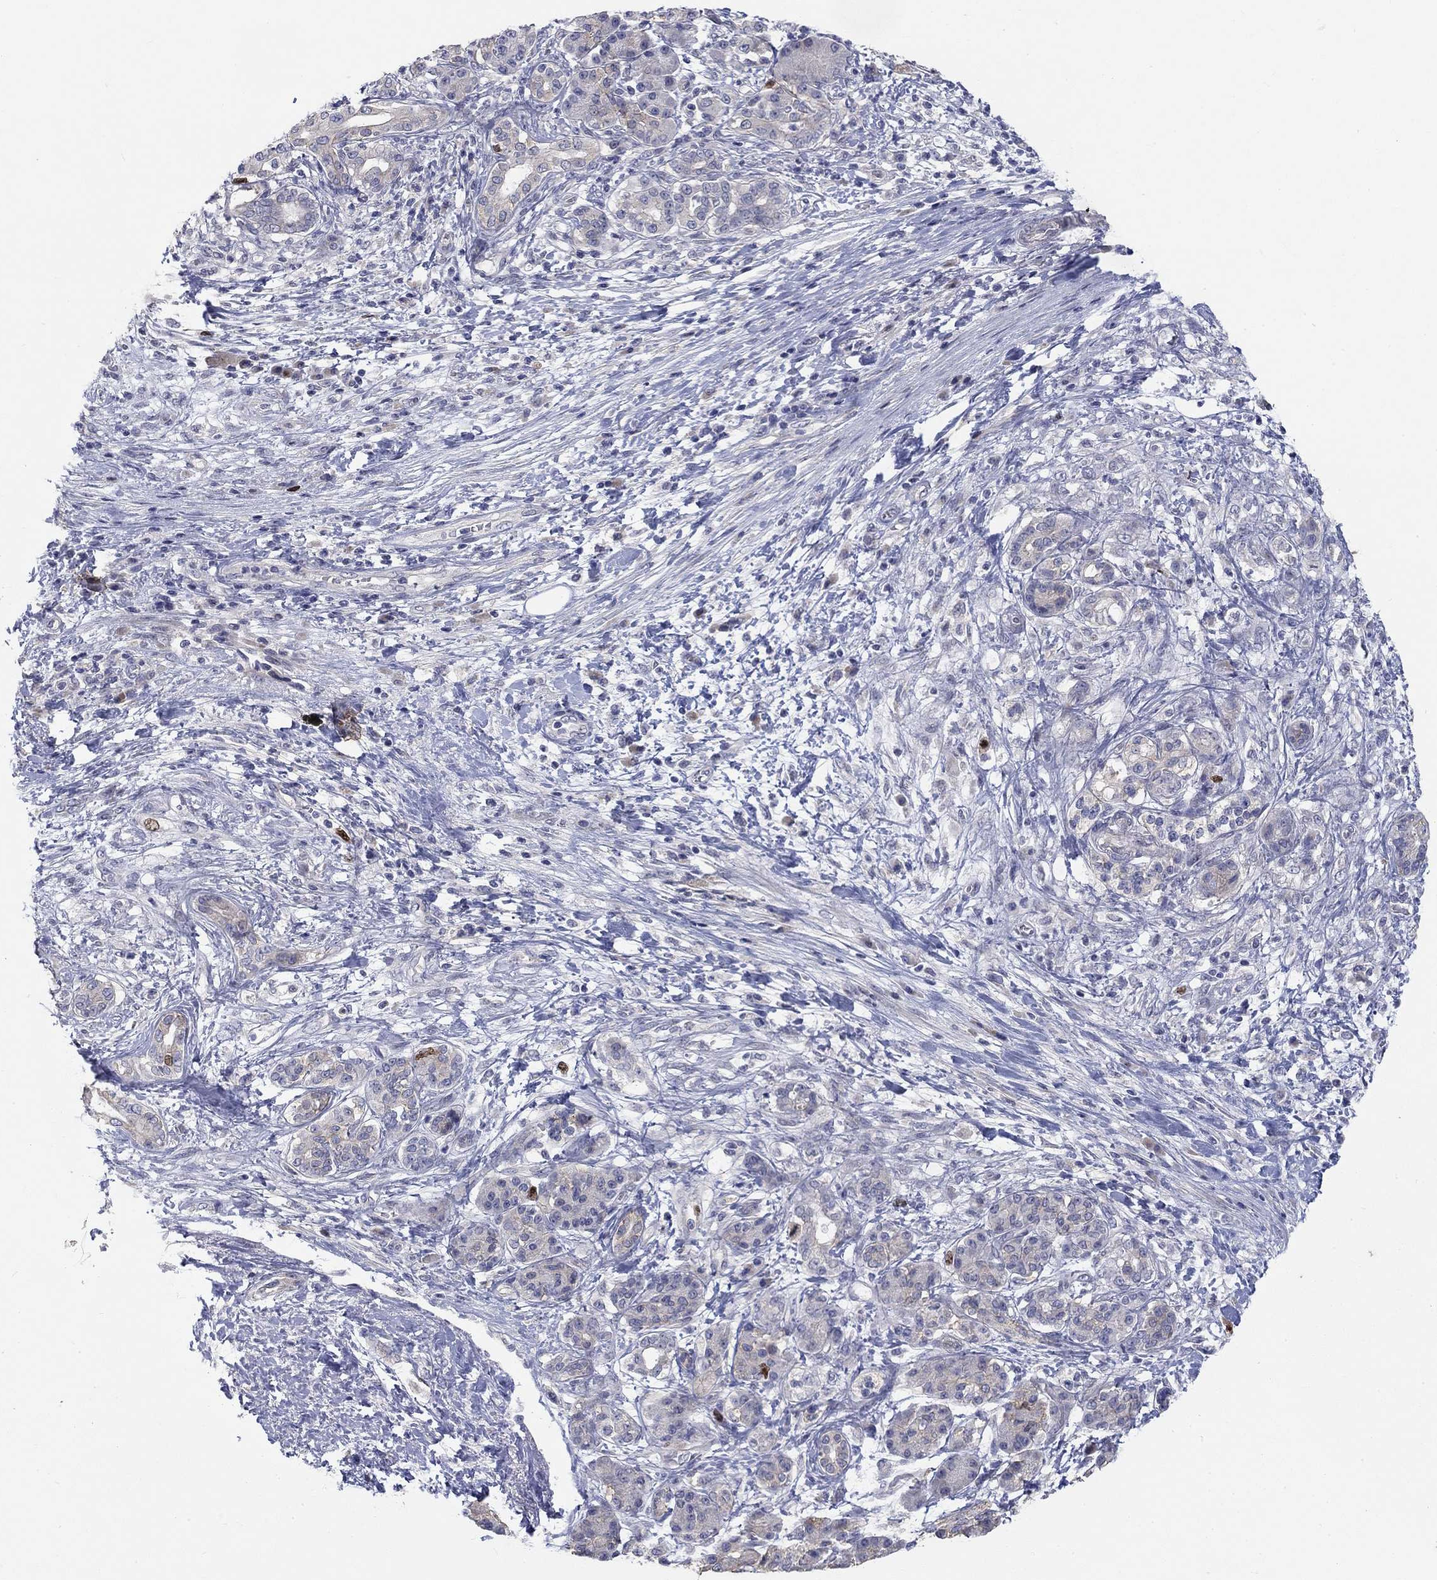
{"staining": {"intensity": "strong", "quantity": "<25%", "location": "nuclear"}, "tissue": "pancreatic cancer", "cell_type": "Tumor cells", "image_type": "cancer", "snomed": [{"axis": "morphology", "description": "Adenocarcinoma, NOS"}, {"axis": "topography", "description": "Pancreas"}], "caption": "Protein expression analysis of pancreatic cancer (adenocarcinoma) shows strong nuclear positivity in approximately <25% of tumor cells.", "gene": "PRC1", "patient": {"sex": "female", "age": 73}}